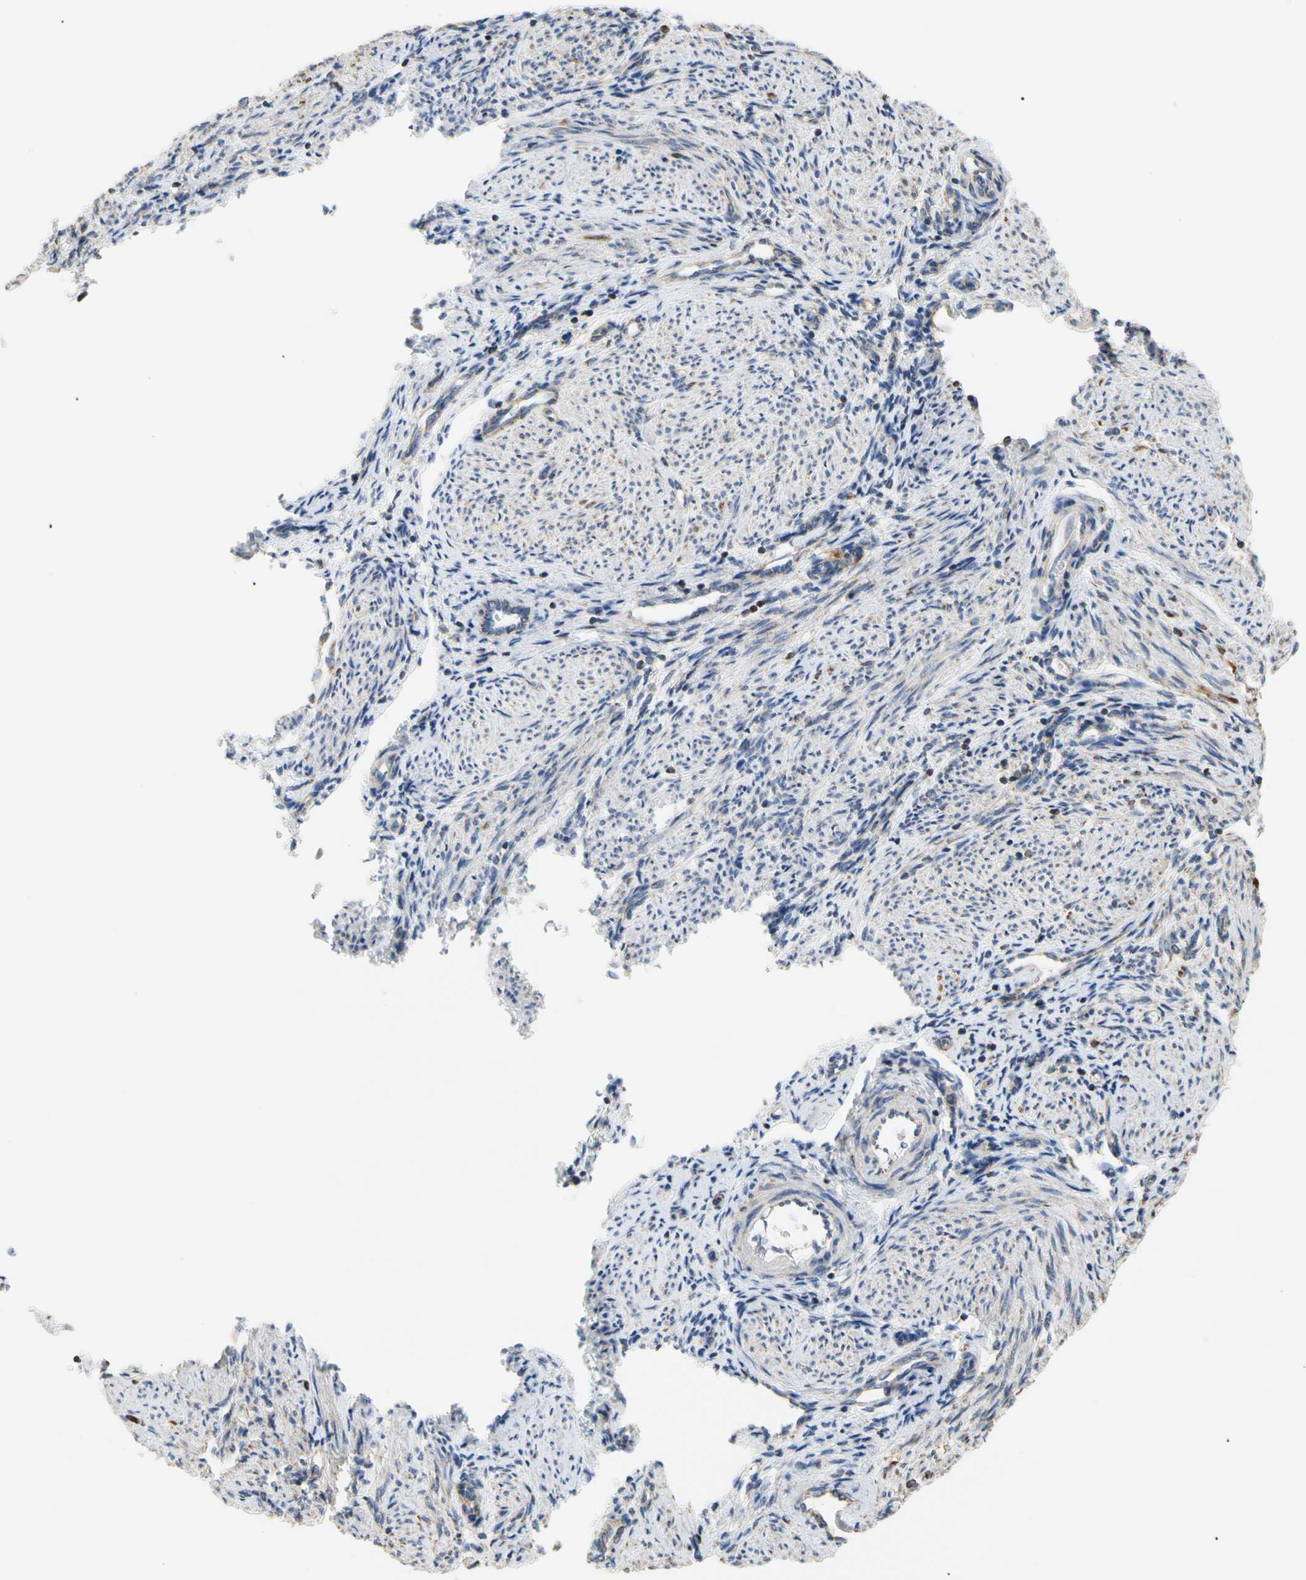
{"staining": {"intensity": "negative", "quantity": "none", "location": "none"}, "tissue": "endometrium", "cell_type": "Cells in endometrial stroma", "image_type": "normal", "snomed": [{"axis": "morphology", "description": "Normal tissue, NOS"}, {"axis": "topography", "description": "Endometrium"}], "caption": "The micrograph demonstrates no significant expression in cells in endometrial stroma of endometrium.", "gene": "PLGRKT", "patient": {"sex": "female", "age": 36}}